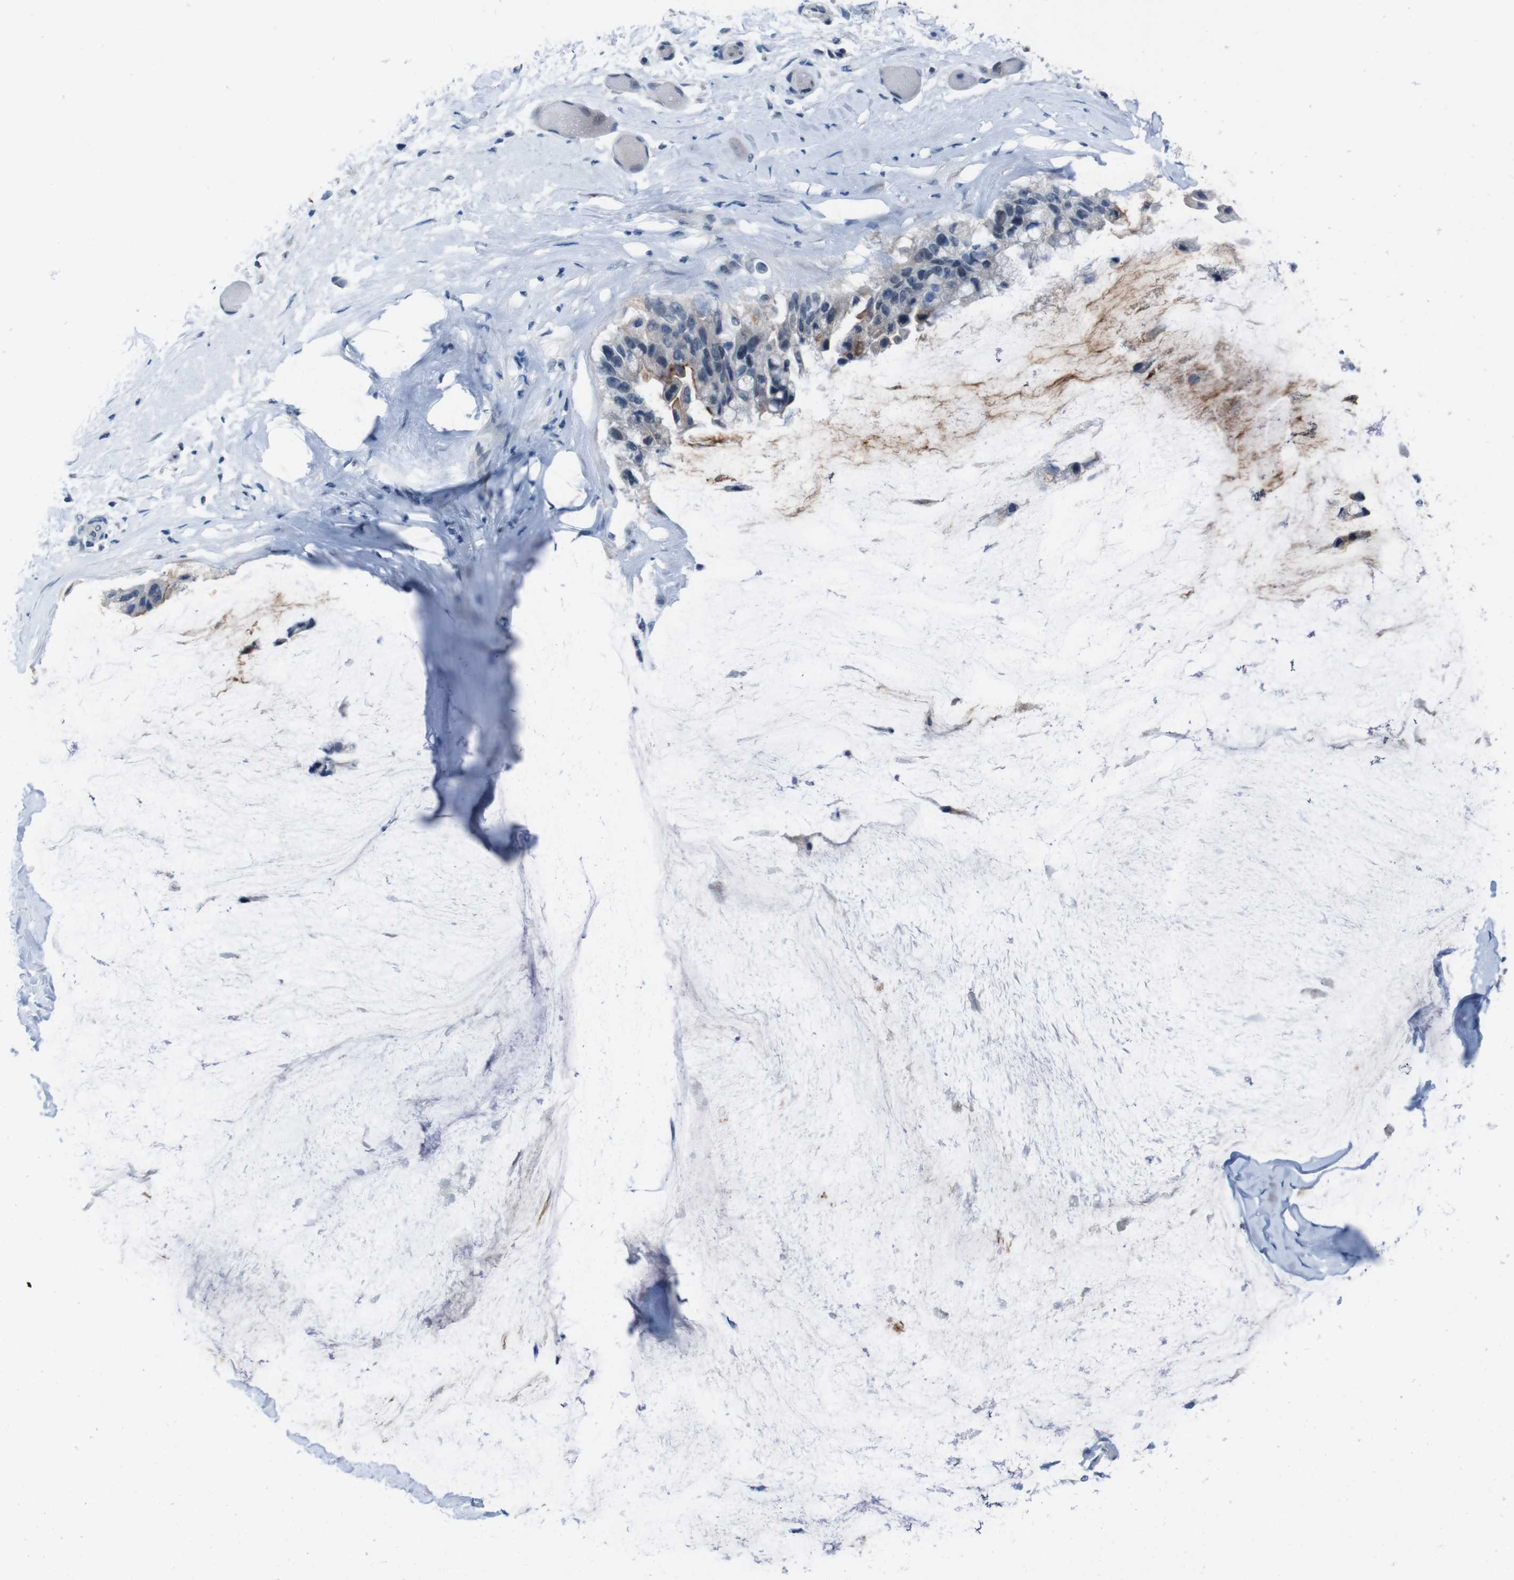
{"staining": {"intensity": "weak", "quantity": "<25%", "location": "cytoplasmic/membranous"}, "tissue": "ovarian cancer", "cell_type": "Tumor cells", "image_type": "cancer", "snomed": [{"axis": "morphology", "description": "Cystadenocarcinoma, mucinous, NOS"}, {"axis": "topography", "description": "Ovary"}], "caption": "High magnification brightfield microscopy of ovarian cancer (mucinous cystadenocarcinoma) stained with DAB (3,3'-diaminobenzidine) (brown) and counterstained with hematoxylin (blue): tumor cells show no significant staining. (Brightfield microscopy of DAB IHC at high magnification).", "gene": "CDHR2", "patient": {"sex": "female", "age": 39}}